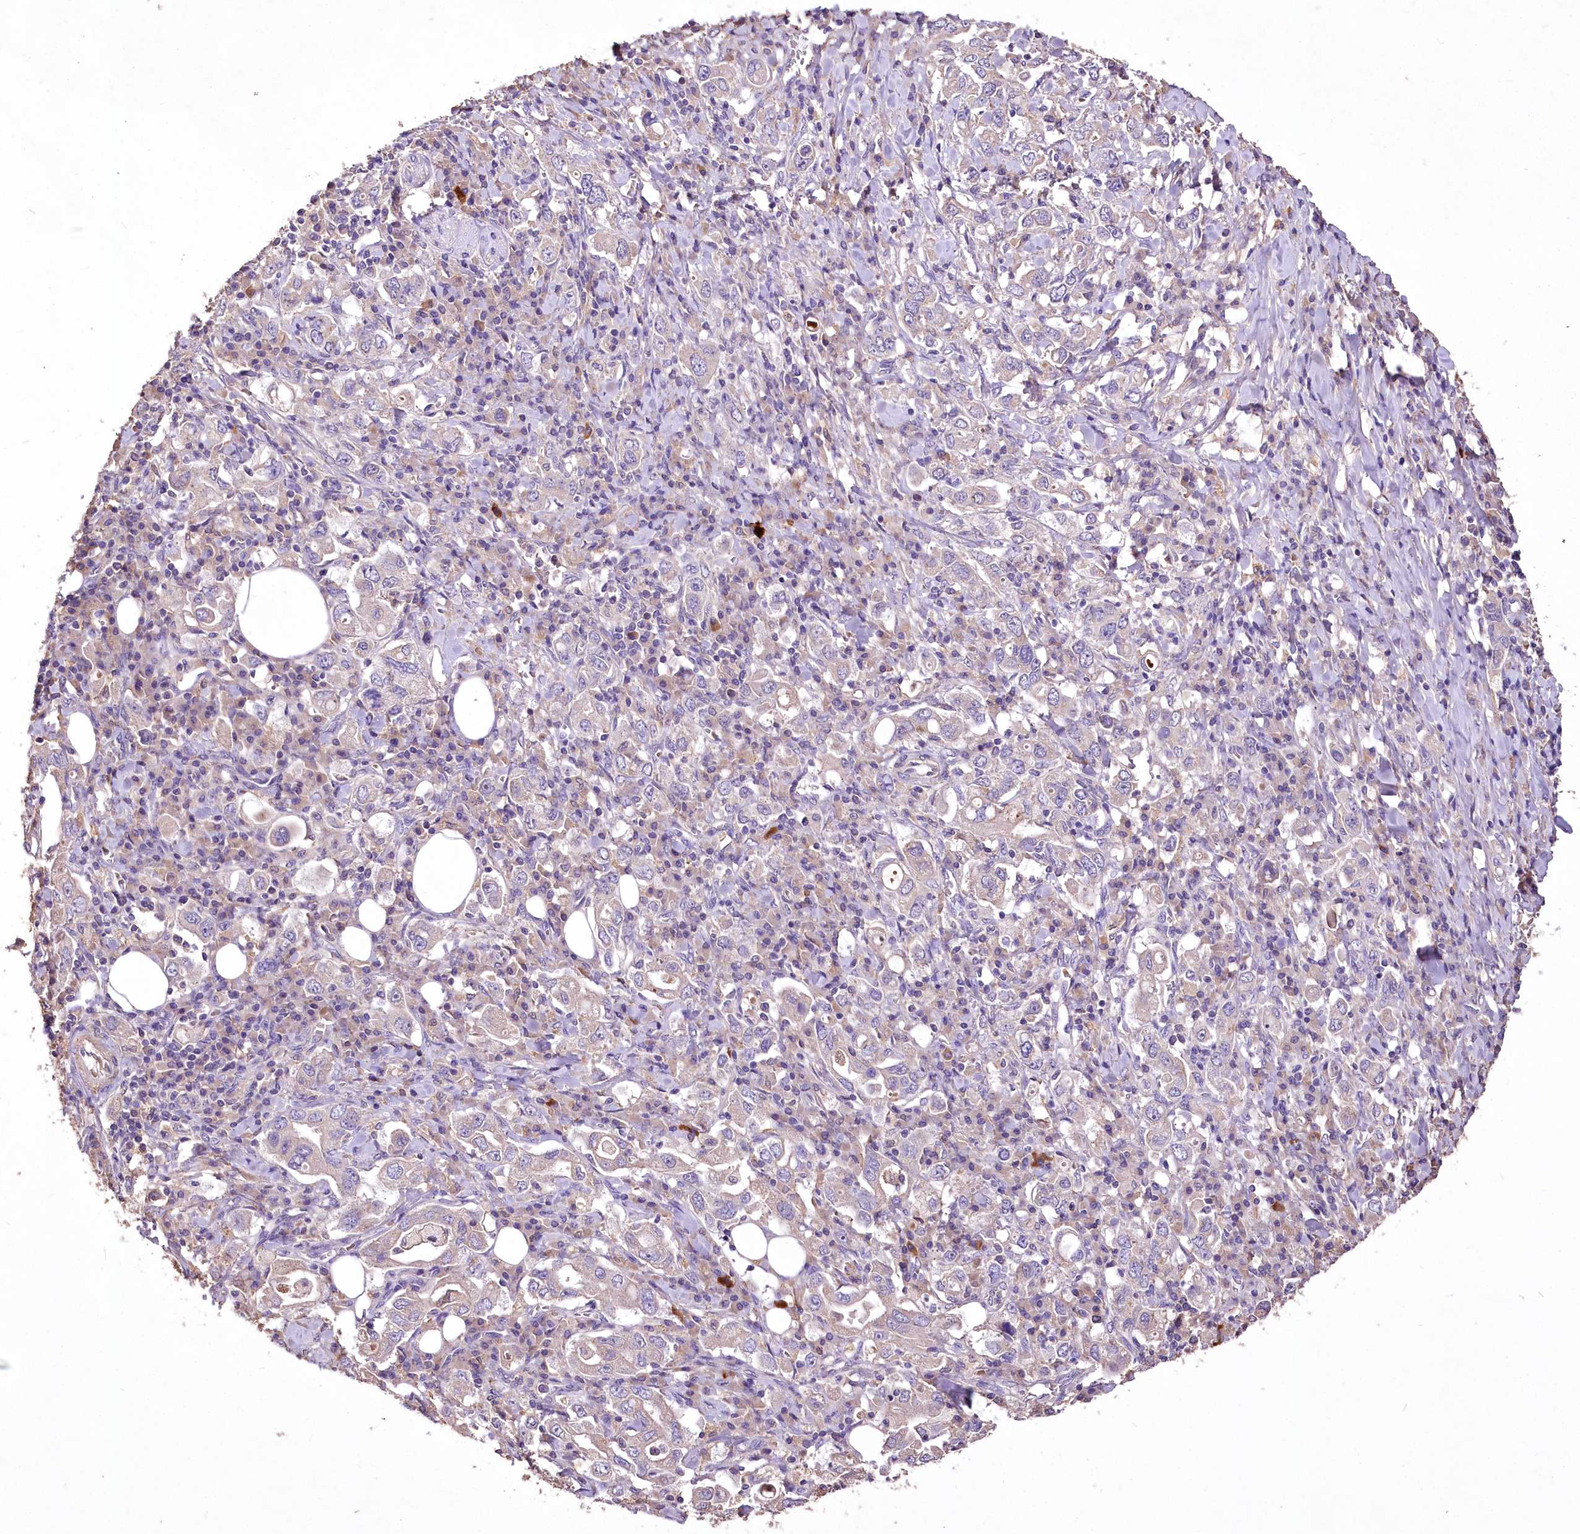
{"staining": {"intensity": "weak", "quantity": "<25%", "location": "cytoplasmic/membranous"}, "tissue": "stomach cancer", "cell_type": "Tumor cells", "image_type": "cancer", "snomed": [{"axis": "morphology", "description": "Adenocarcinoma, NOS"}, {"axis": "topography", "description": "Stomach, upper"}], "caption": "Immunohistochemical staining of human stomach adenocarcinoma reveals no significant expression in tumor cells.", "gene": "PCYOX1L", "patient": {"sex": "male", "age": 62}}